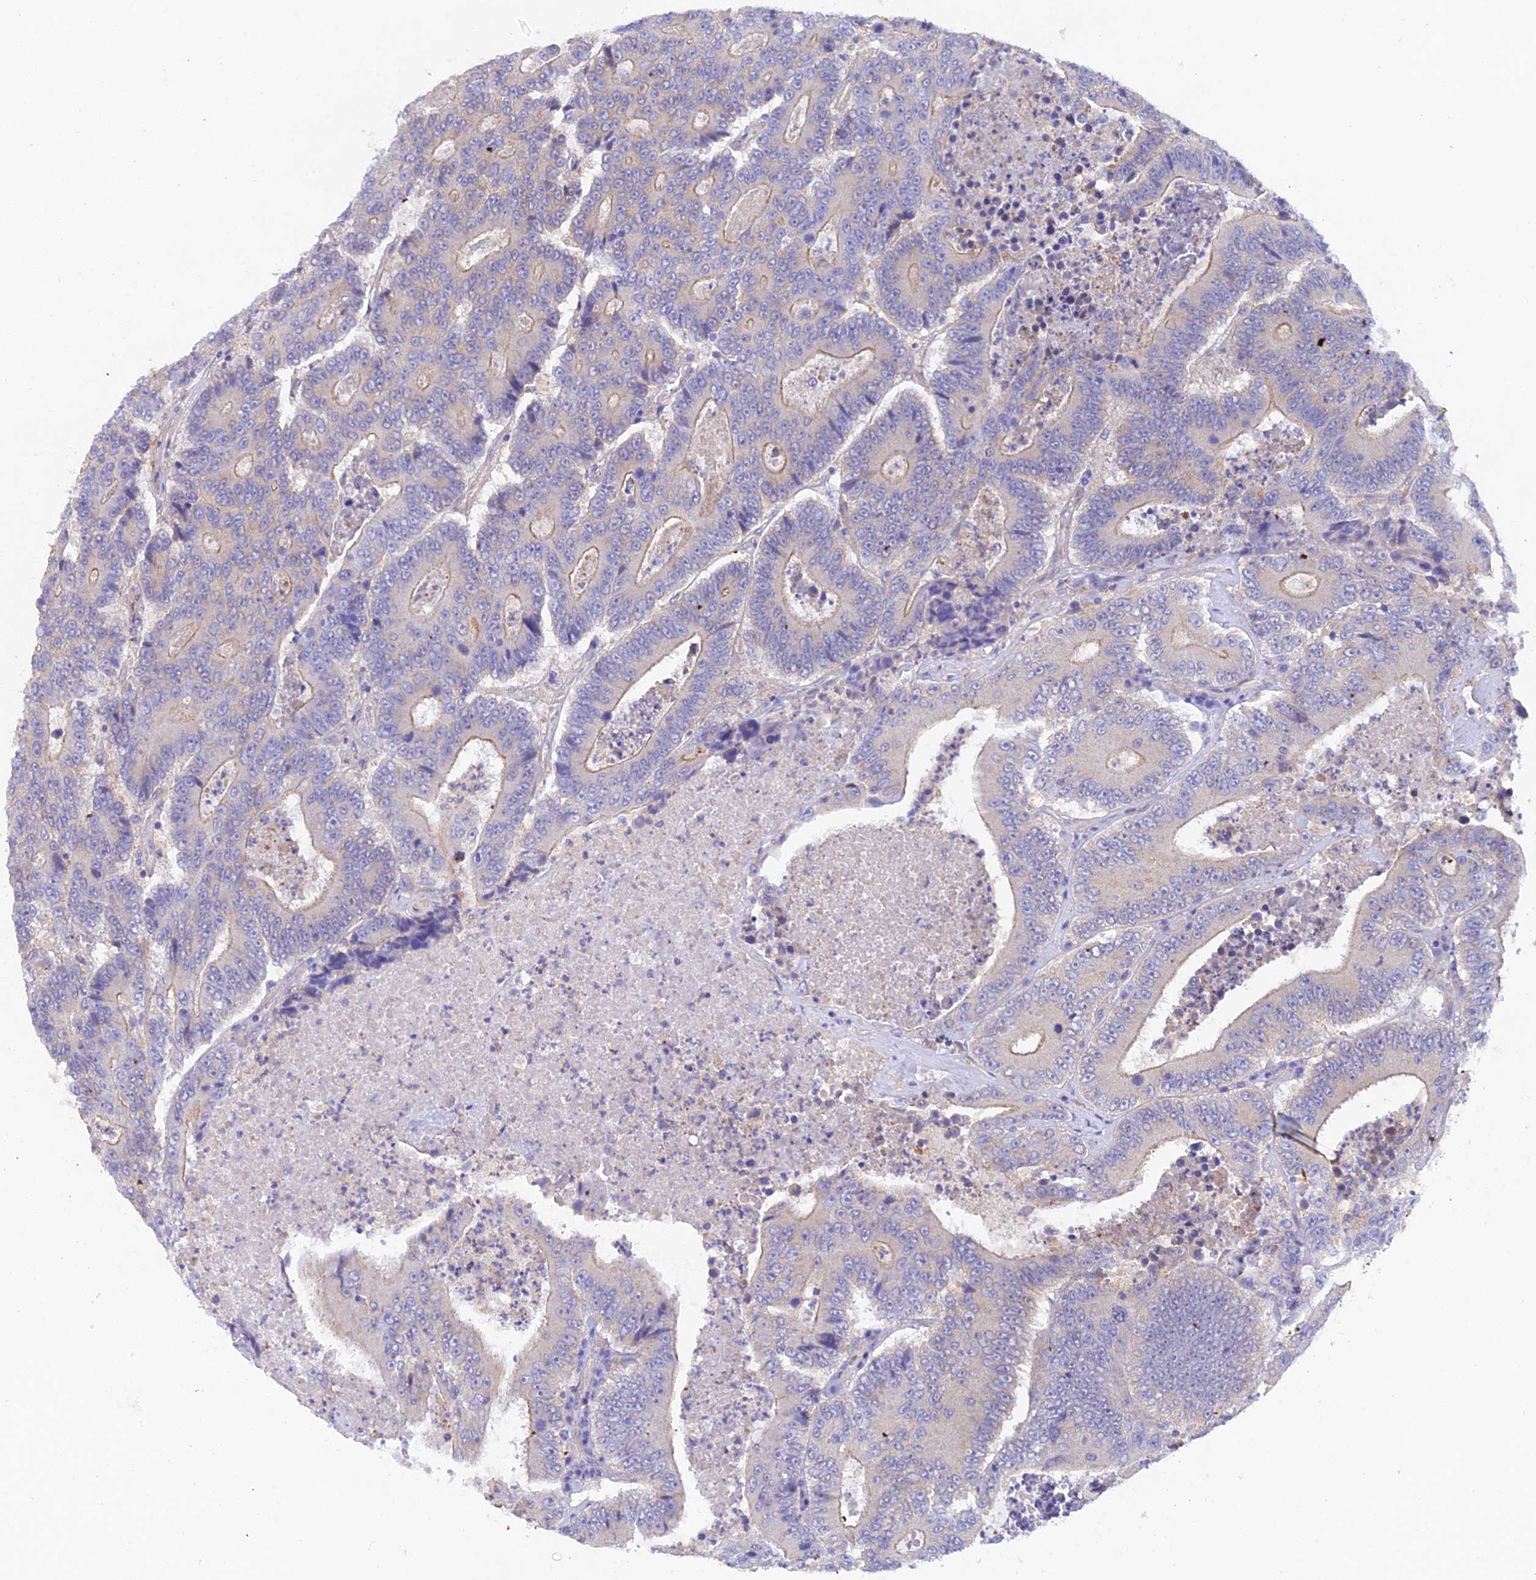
{"staining": {"intensity": "moderate", "quantity": "<25%", "location": "cytoplasmic/membranous"}, "tissue": "colorectal cancer", "cell_type": "Tumor cells", "image_type": "cancer", "snomed": [{"axis": "morphology", "description": "Adenocarcinoma, NOS"}, {"axis": "topography", "description": "Colon"}], "caption": "An image of colorectal cancer (adenocarcinoma) stained for a protein reveals moderate cytoplasmic/membranous brown staining in tumor cells. Immunohistochemistry stains the protein in brown and the nuclei are stained blue.", "gene": "FZR1", "patient": {"sex": "male", "age": 83}}